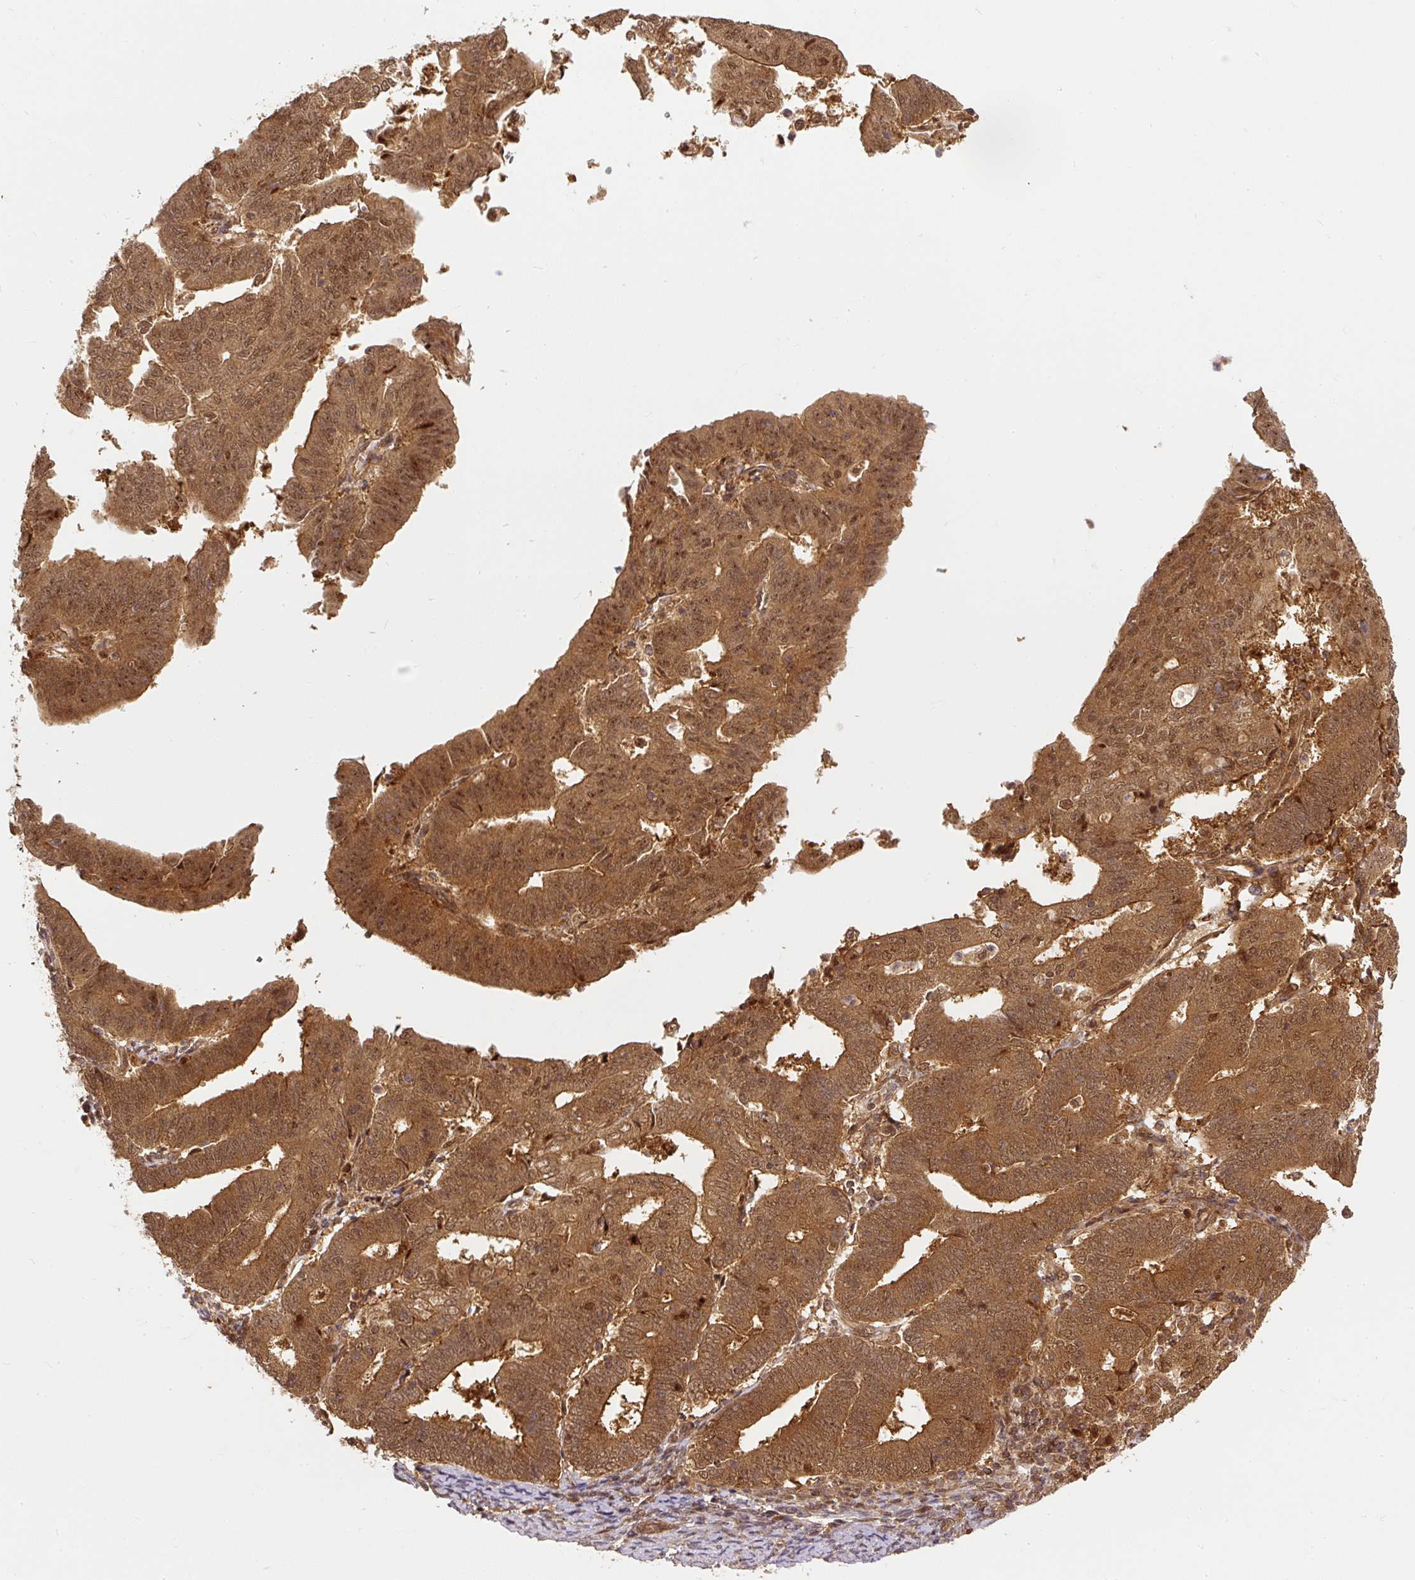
{"staining": {"intensity": "moderate", "quantity": ">75%", "location": "cytoplasmic/membranous,nuclear"}, "tissue": "endometrial cancer", "cell_type": "Tumor cells", "image_type": "cancer", "snomed": [{"axis": "morphology", "description": "Adenocarcinoma, NOS"}, {"axis": "topography", "description": "Endometrium"}], "caption": "A high-resolution image shows IHC staining of endometrial cancer, which reveals moderate cytoplasmic/membranous and nuclear positivity in approximately >75% of tumor cells.", "gene": "PSMD1", "patient": {"sex": "female", "age": 70}}